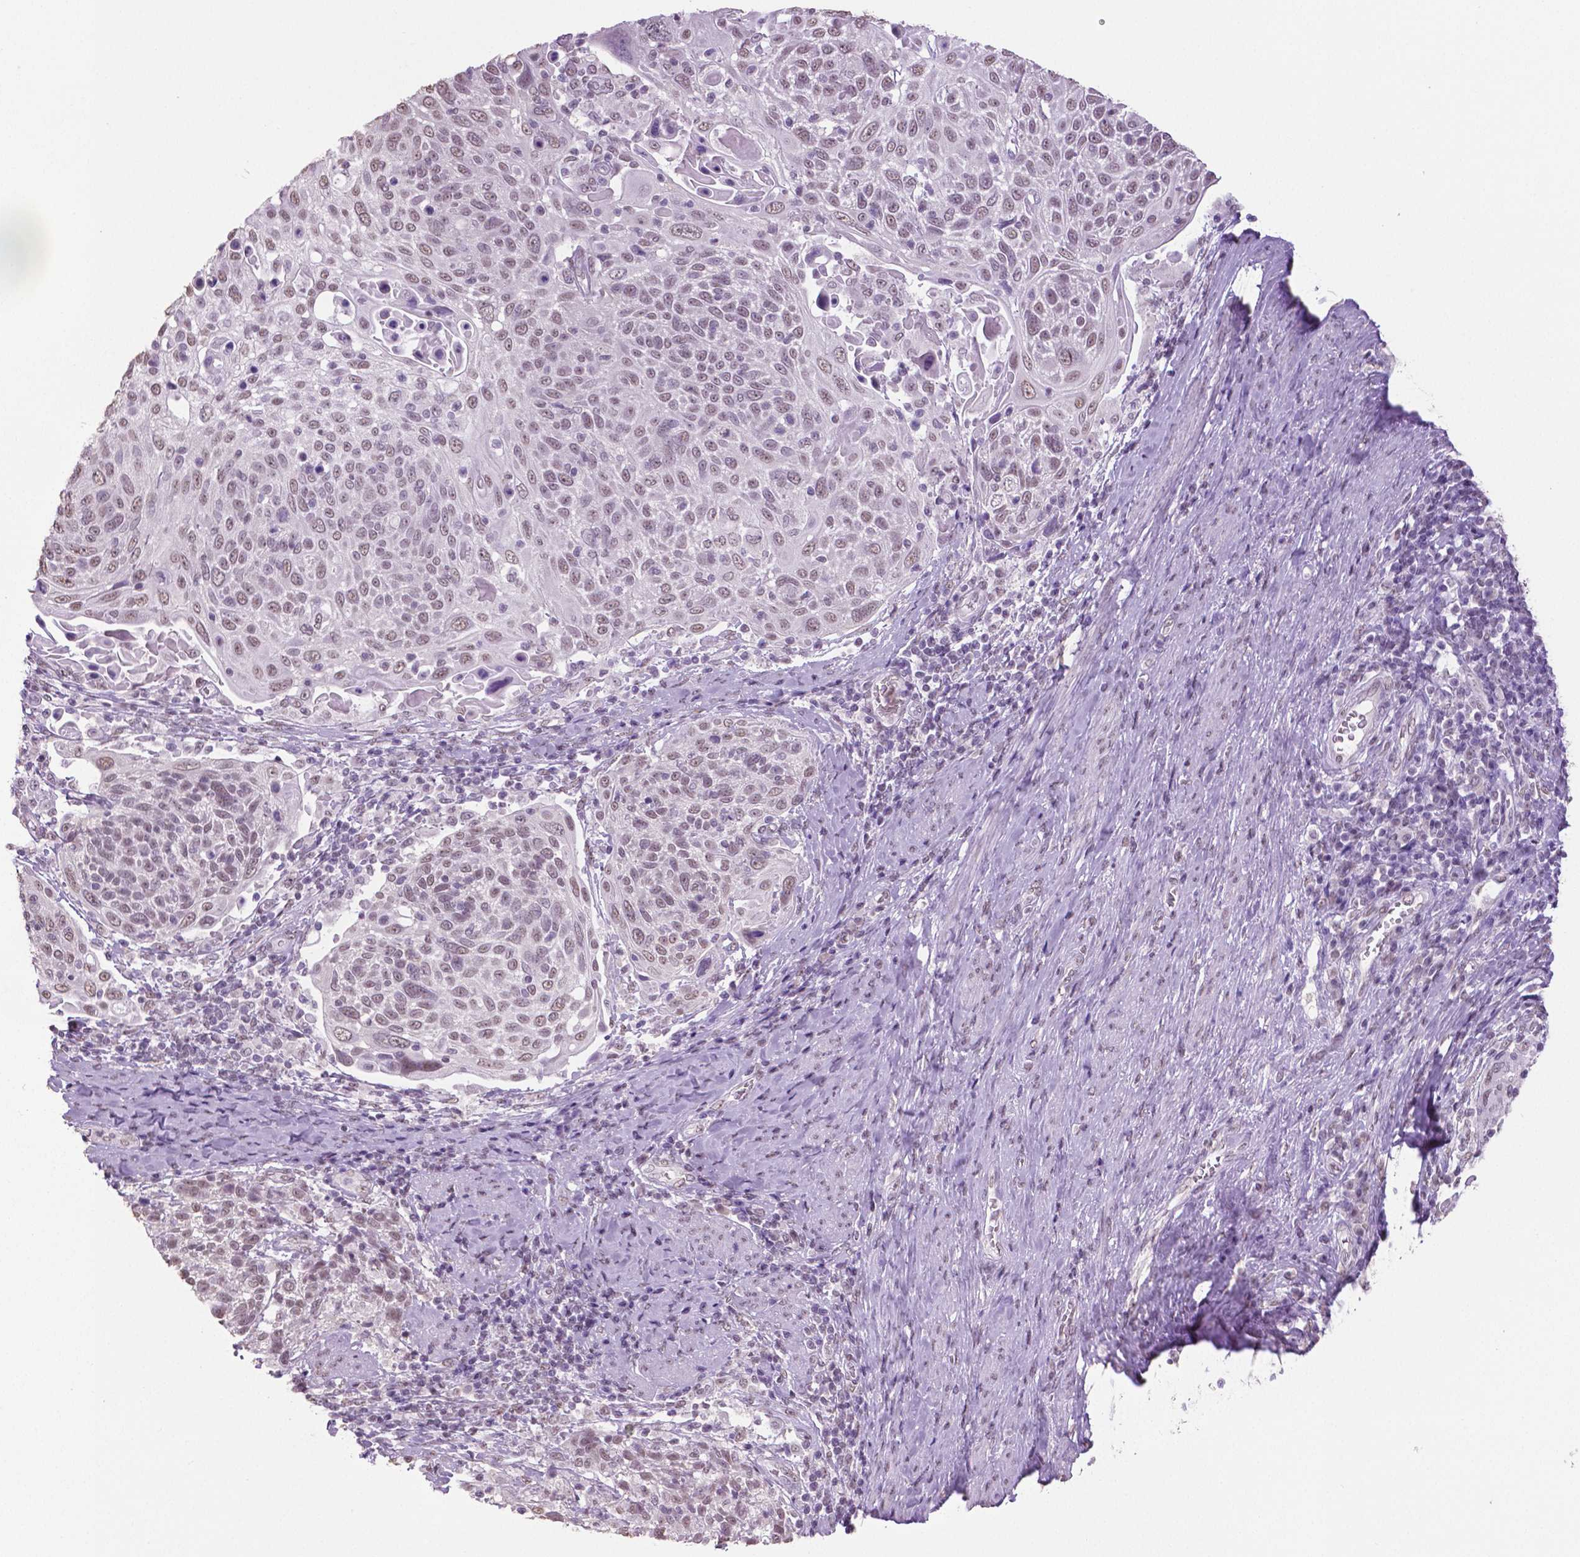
{"staining": {"intensity": "weak", "quantity": "25%-75%", "location": "nuclear"}, "tissue": "cervical cancer", "cell_type": "Tumor cells", "image_type": "cancer", "snomed": [{"axis": "morphology", "description": "Squamous cell carcinoma, NOS"}, {"axis": "topography", "description": "Cervix"}], "caption": "Protein expression analysis of cervical squamous cell carcinoma reveals weak nuclear staining in approximately 25%-75% of tumor cells.", "gene": "IGF2BP1", "patient": {"sex": "female", "age": 61}}